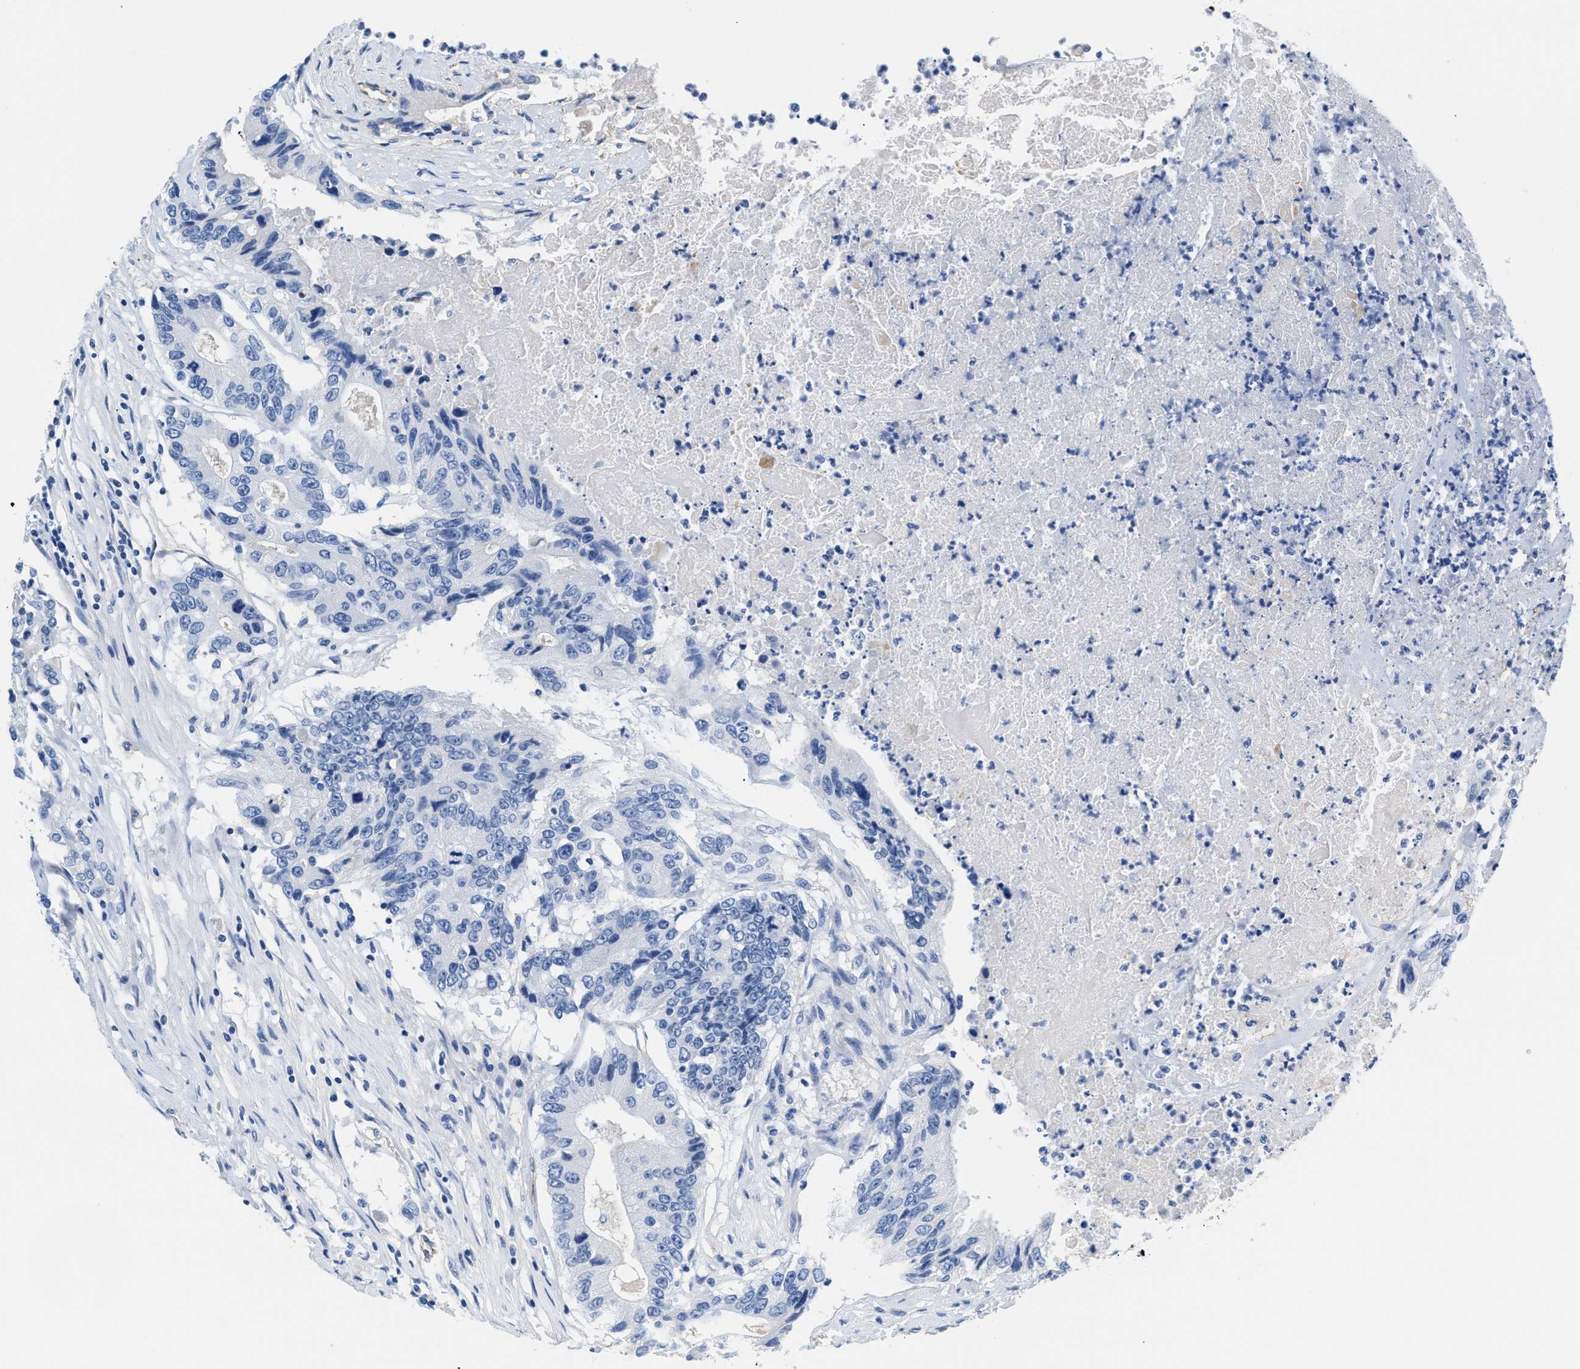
{"staining": {"intensity": "negative", "quantity": "none", "location": "none"}, "tissue": "colorectal cancer", "cell_type": "Tumor cells", "image_type": "cancer", "snomed": [{"axis": "morphology", "description": "Adenocarcinoma, NOS"}, {"axis": "topography", "description": "Colon"}], "caption": "Tumor cells show no significant protein staining in colorectal cancer (adenocarcinoma). (Brightfield microscopy of DAB immunohistochemistry at high magnification).", "gene": "SLFN13", "patient": {"sex": "female", "age": 77}}